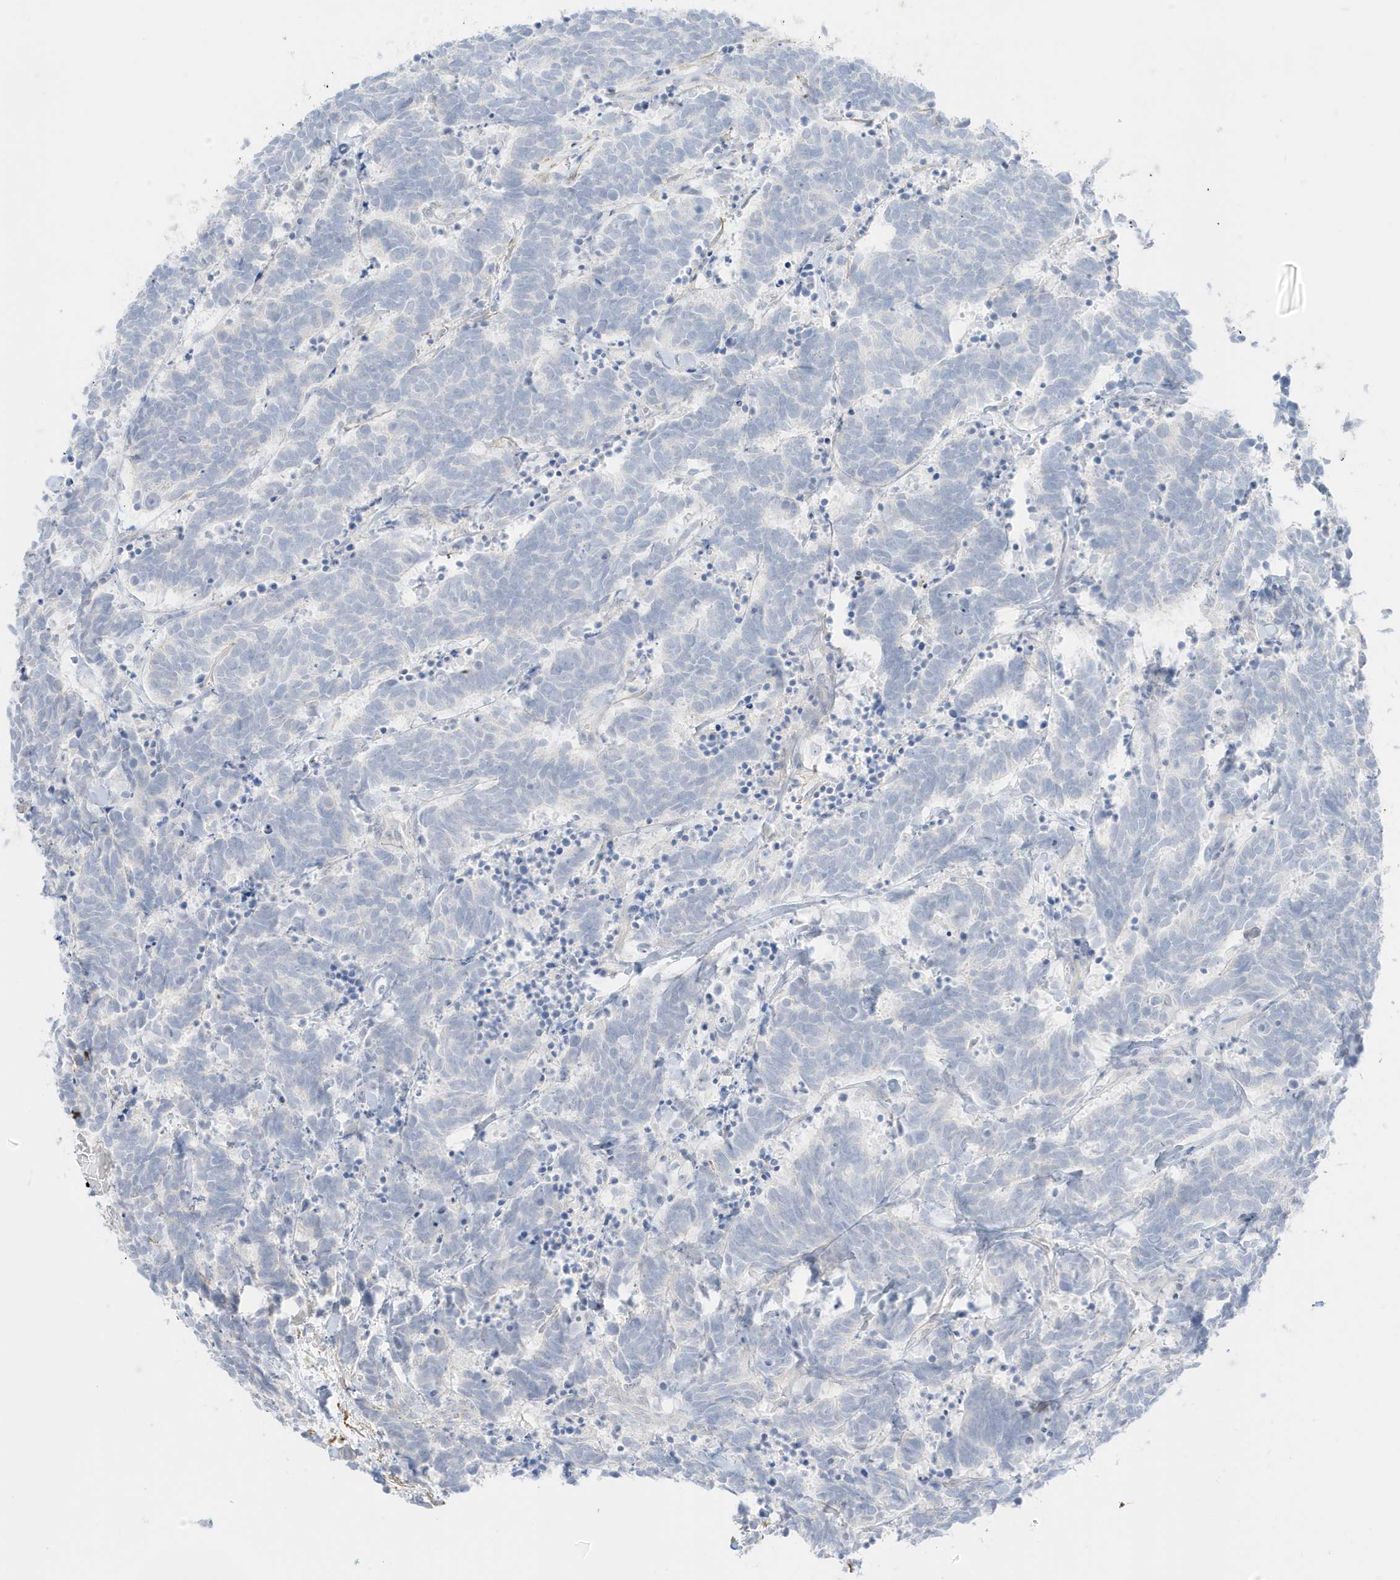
{"staining": {"intensity": "negative", "quantity": "none", "location": "none"}, "tissue": "carcinoid", "cell_type": "Tumor cells", "image_type": "cancer", "snomed": [{"axis": "morphology", "description": "Carcinoma, NOS"}, {"axis": "morphology", "description": "Carcinoid, malignant, NOS"}, {"axis": "topography", "description": "Urinary bladder"}], "caption": "DAB (3,3'-diaminobenzidine) immunohistochemical staining of human carcinoma exhibits no significant positivity in tumor cells.", "gene": "SLC22A13", "patient": {"sex": "male", "age": 57}}